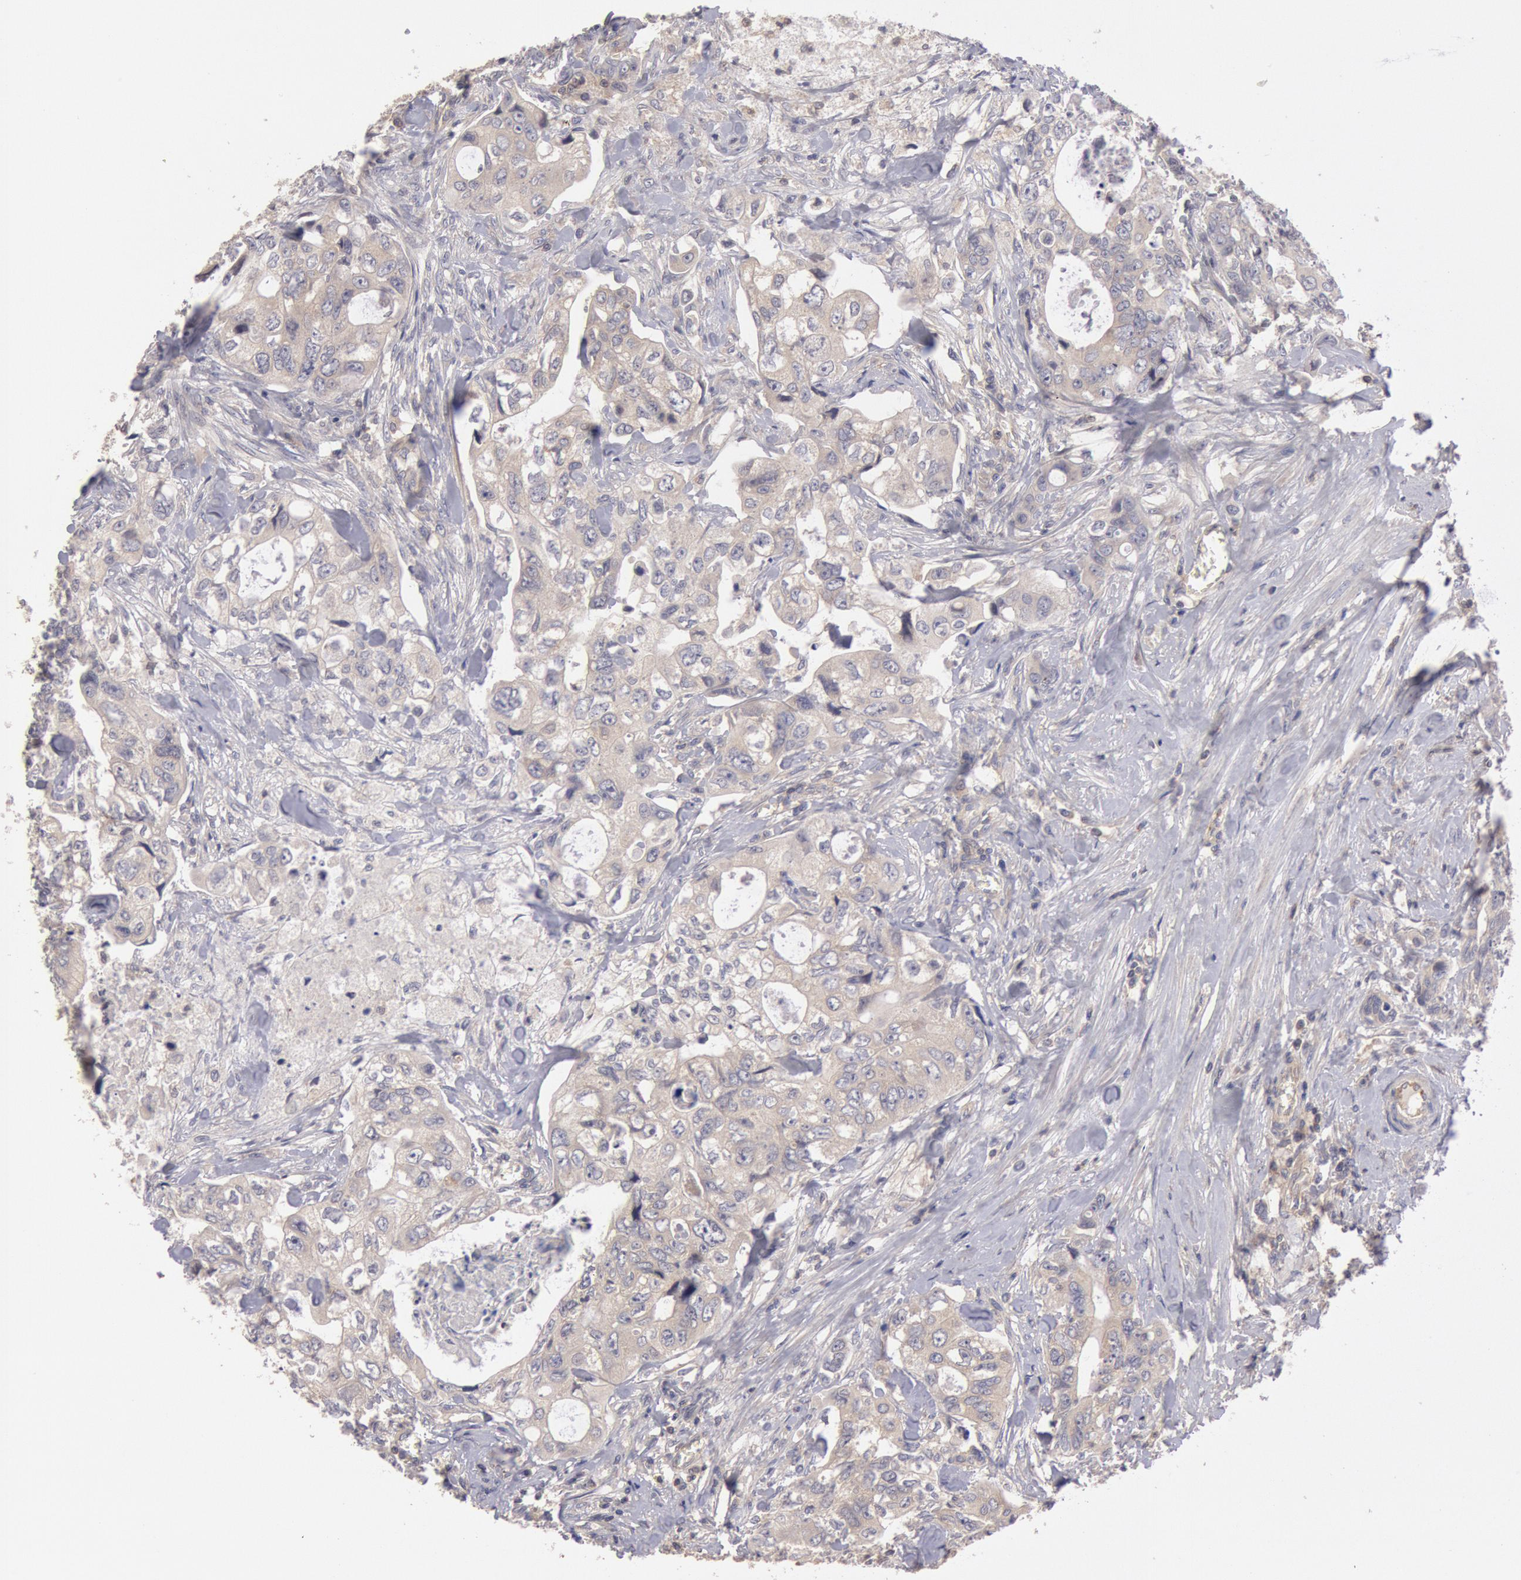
{"staining": {"intensity": "weak", "quantity": ">75%", "location": "cytoplasmic/membranous"}, "tissue": "colorectal cancer", "cell_type": "Tumor cells", "image_type": "cancer", "snomed": [{"axis": "morphology", "description": "Adenocarcinoma, NOS"}, {"axis": "topography", "description": "Rectum"}], "caption": "Colorectal adenocarcinoma tissue displays weak cytoplasmic/membranous staining in about >75% of tumor cells, visualized by immunohistochemistry.", "gene": "PIK3R1", "patient": {"sex": "female", "age": 57}}